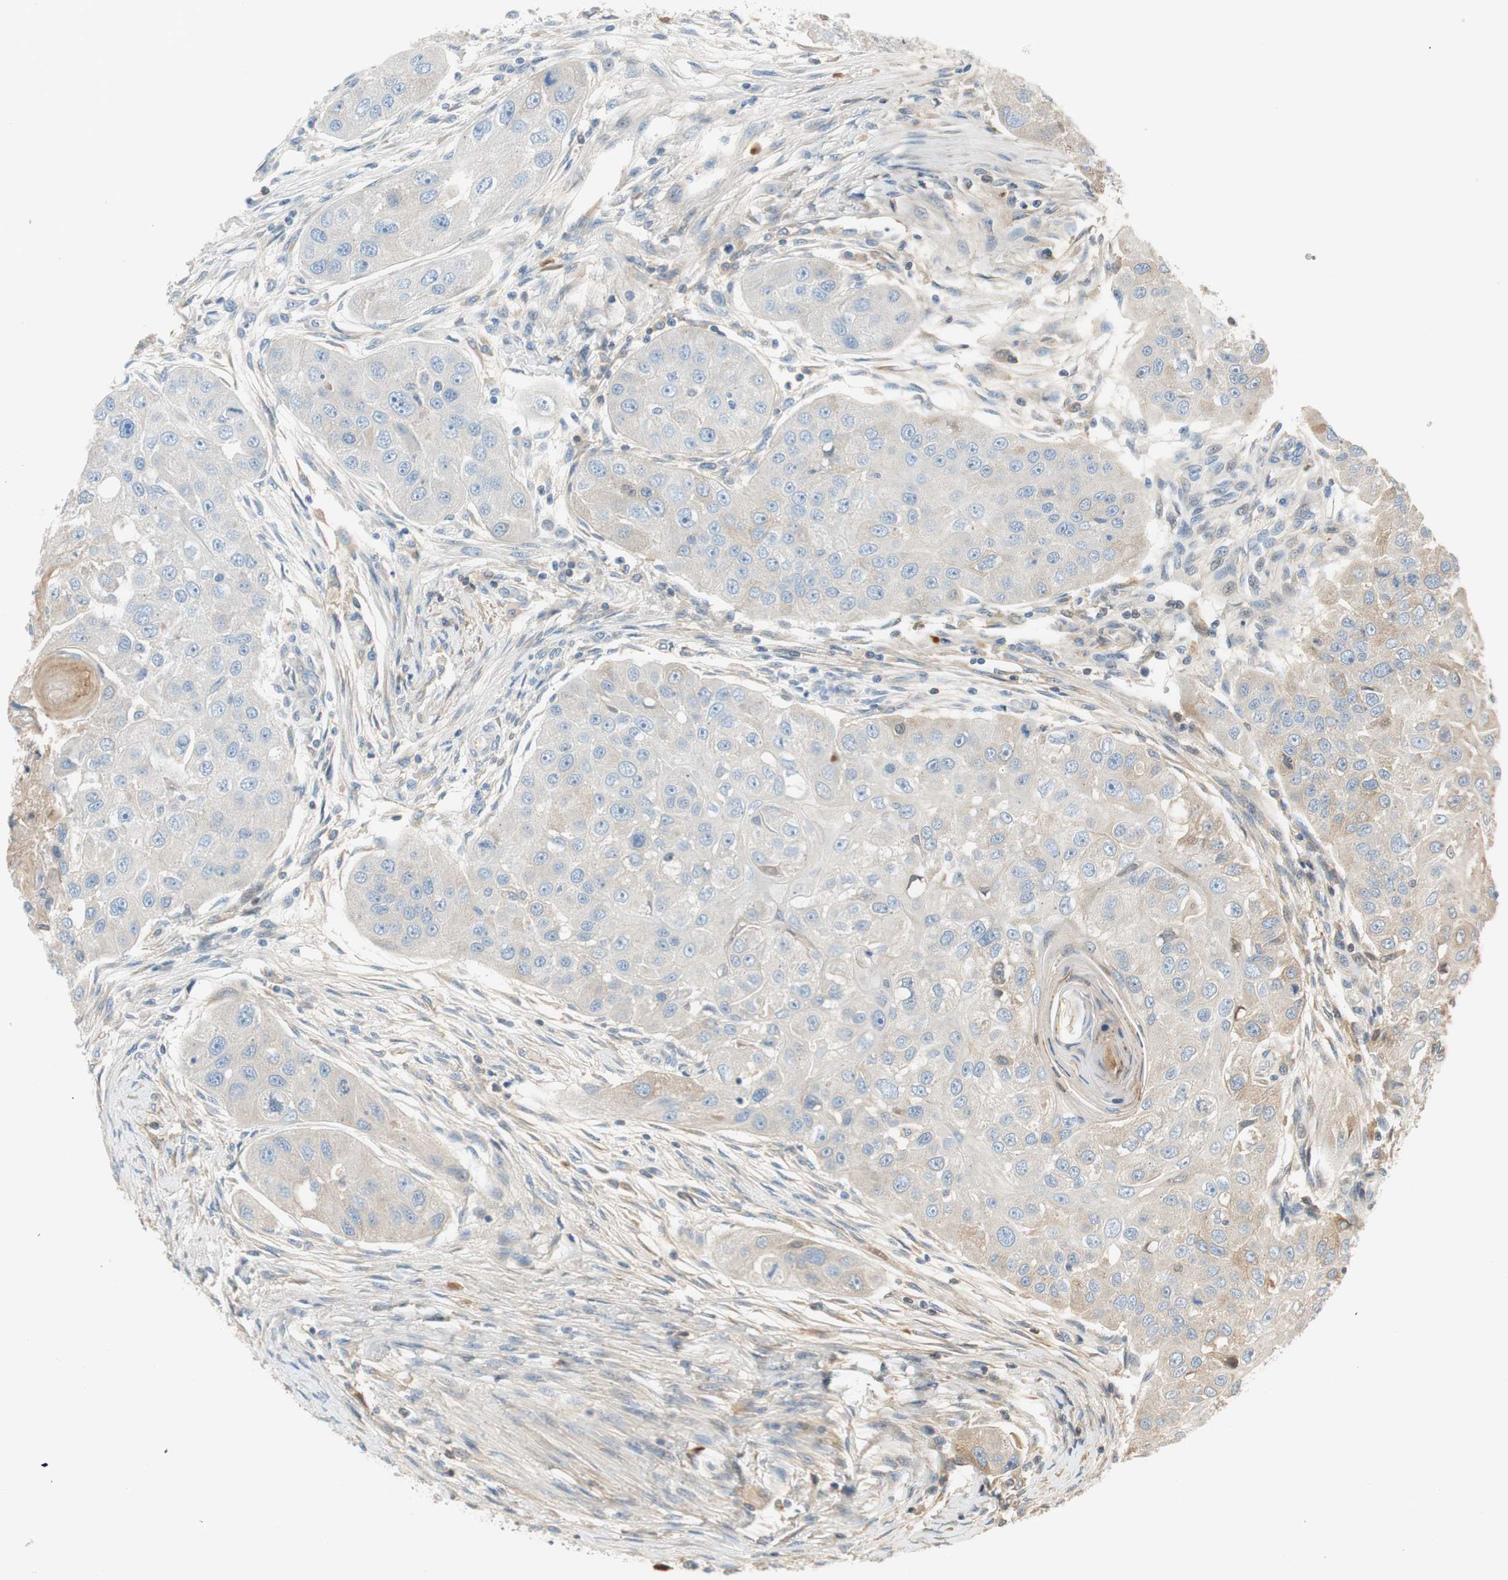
{"staining": {"intensity": "negative", "quantity": "none", "location": "none"}, "tissue": "head and neck cancer", "cell_type": "Tumor cells", "image_type": "cancer", "snomed": [{"axis": "morphology", "description": "Normal tissue, NOS"}, {"axis": "morphology", "description": "Squamous cell carcinoma, NOS"}, {"axis": "topography", "description": "Skeletal muscle"}, {"axis": "topography", "description": "Head-Neck"}], "caption": "Immunohistochemical staining of squamous cell carcinoma (head and neck) reveals no significant staining in tumor cells. Nuclei are stained in blue.", "gene": "C4A", "patient": {"sex": "male", "age": 51}}